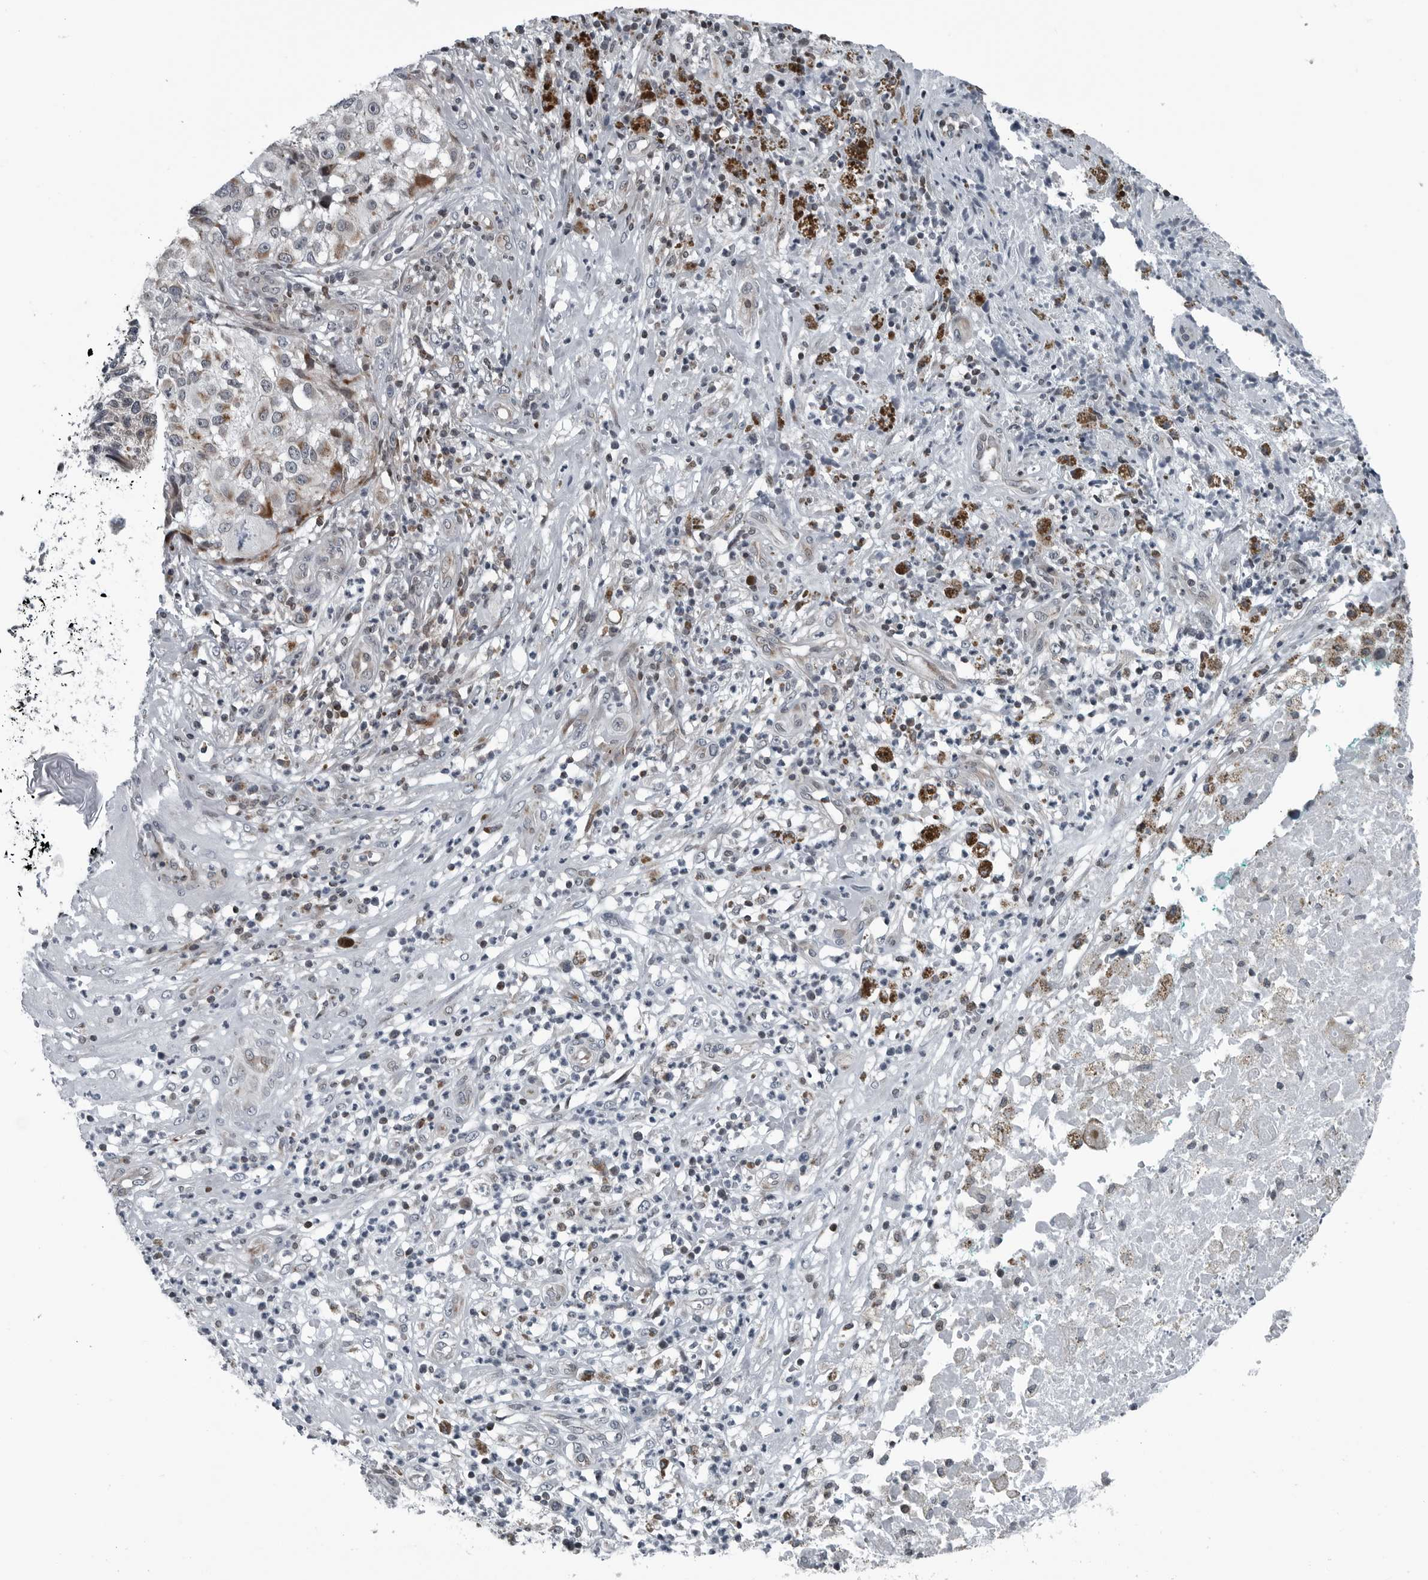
{"staining": {"intensity": "moderate", "quantity": "25%-75%", "location": "cytoplasmic/membranous"}, "tissue": "melanoma", "cell_type": "Tumor cells", "image_type": "cancer", "snomed": [{"axis": "morphology", "description": "Necrosis, NOS"}, {"axis": "morphology", "description": "Malignant melanoma, NOS"}, {"axis": "topography", "description": "Skin"}], "caption": "Immunohistochemistry of human malignant melanoma reveals medium levels of moderate cytoplasmic/membranous positivity in approximately 25%-75% of tumor cells.", "gene": "GAK", "patient": {"sex": "female", "age": 87}}